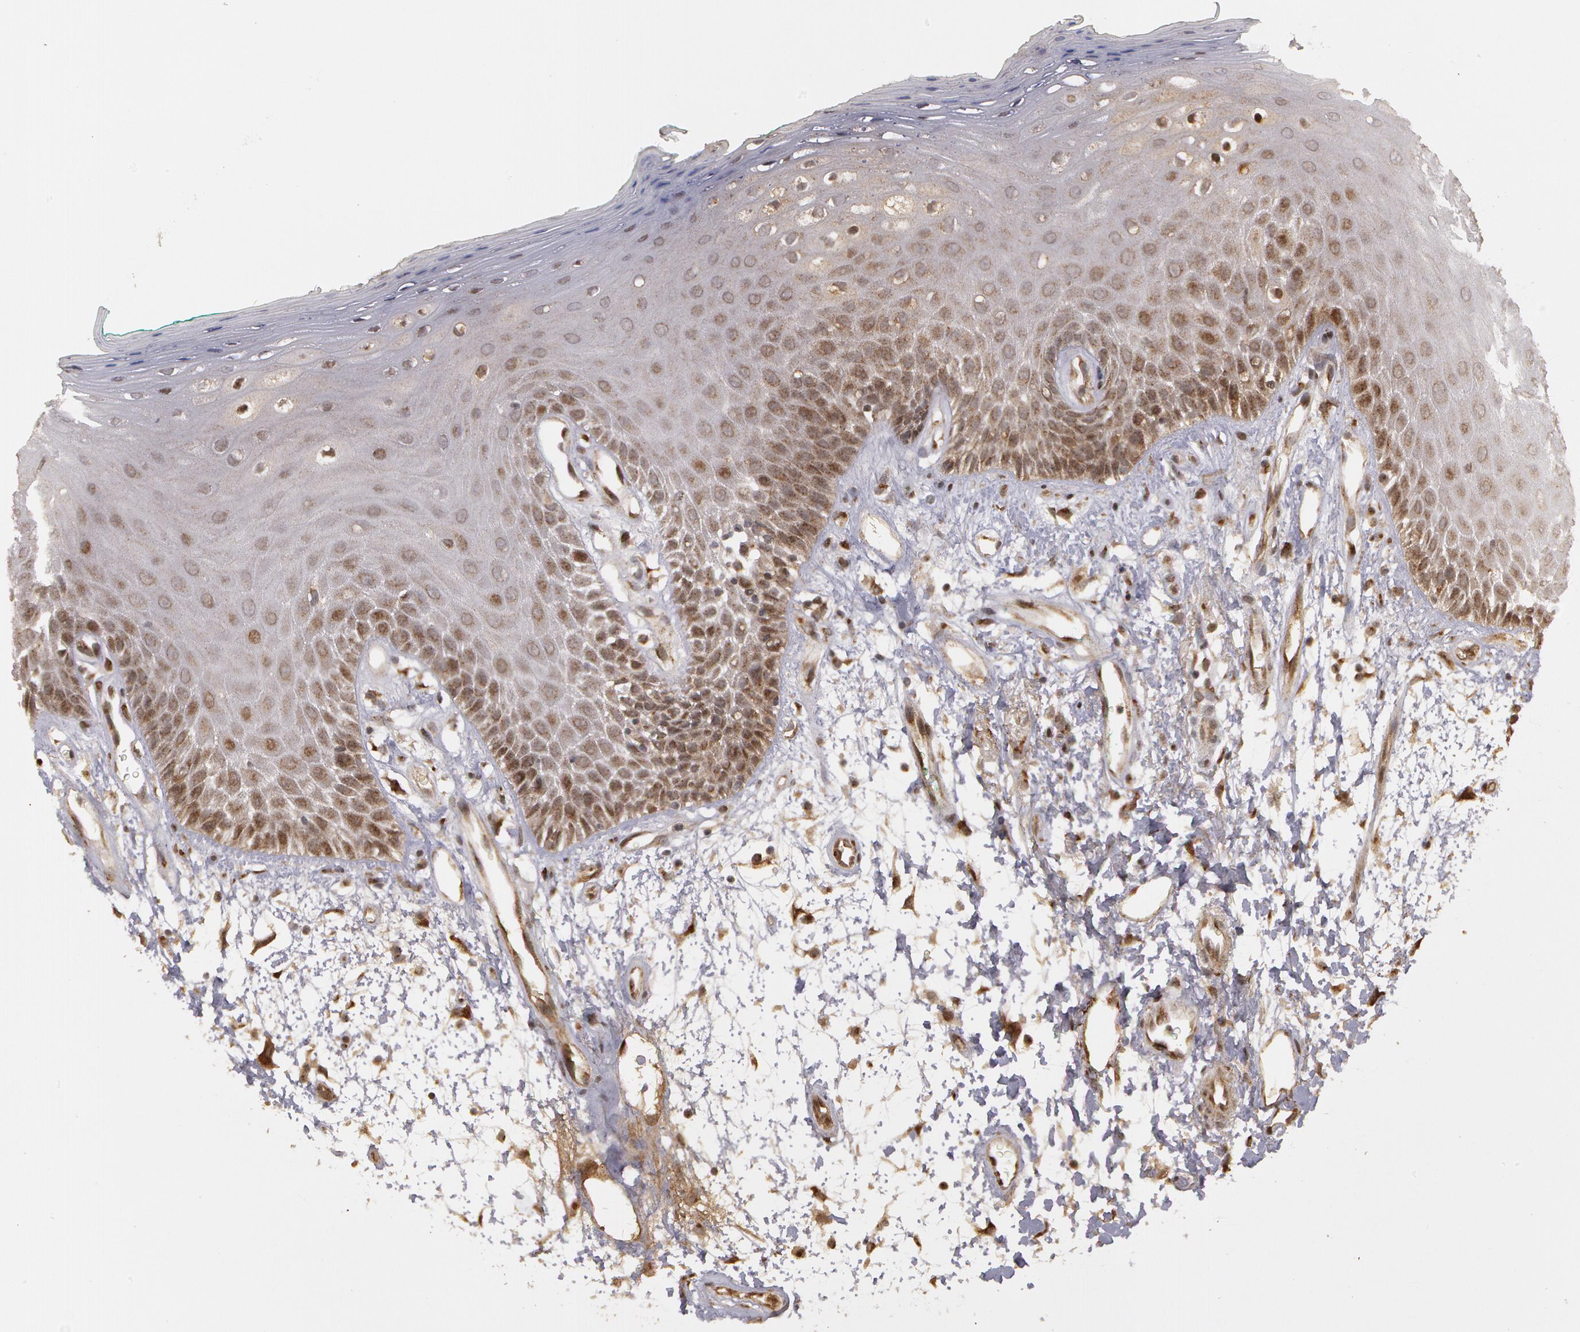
{"staining": {"intensity": "moderate", "quantity": "<25%", "location": "nuclear"}, "tissue": "oral mucosa", "cell_type": "Squamous epithelial cells", "image_type": "normal", "snomed": [{"axis": "morphology", "description": "Normal tissue, NOS"}, {"axis": "morphology", "description": "Squamous cell carcinoma, NOS"}, {"axis": "topography", "description": "Skeletal muscle"}, {"axis": "topography", "description": "Oral tissue"}, {"axis": "topography", "description": "Head-Neck"}], "caption": "Protein positivity by immunohistochemistry displays moderate nuclear positivity in about <25% of squamous epithelial cells in benign oral mucosa. The staining was performed using DAB (3,3'-diaminobenzidine), with brown indicating positive protein expression. Nuclei are stained blue with hematoxylin.", "gene": "STX5", "patient": {"sex": "female", "age": 84}}